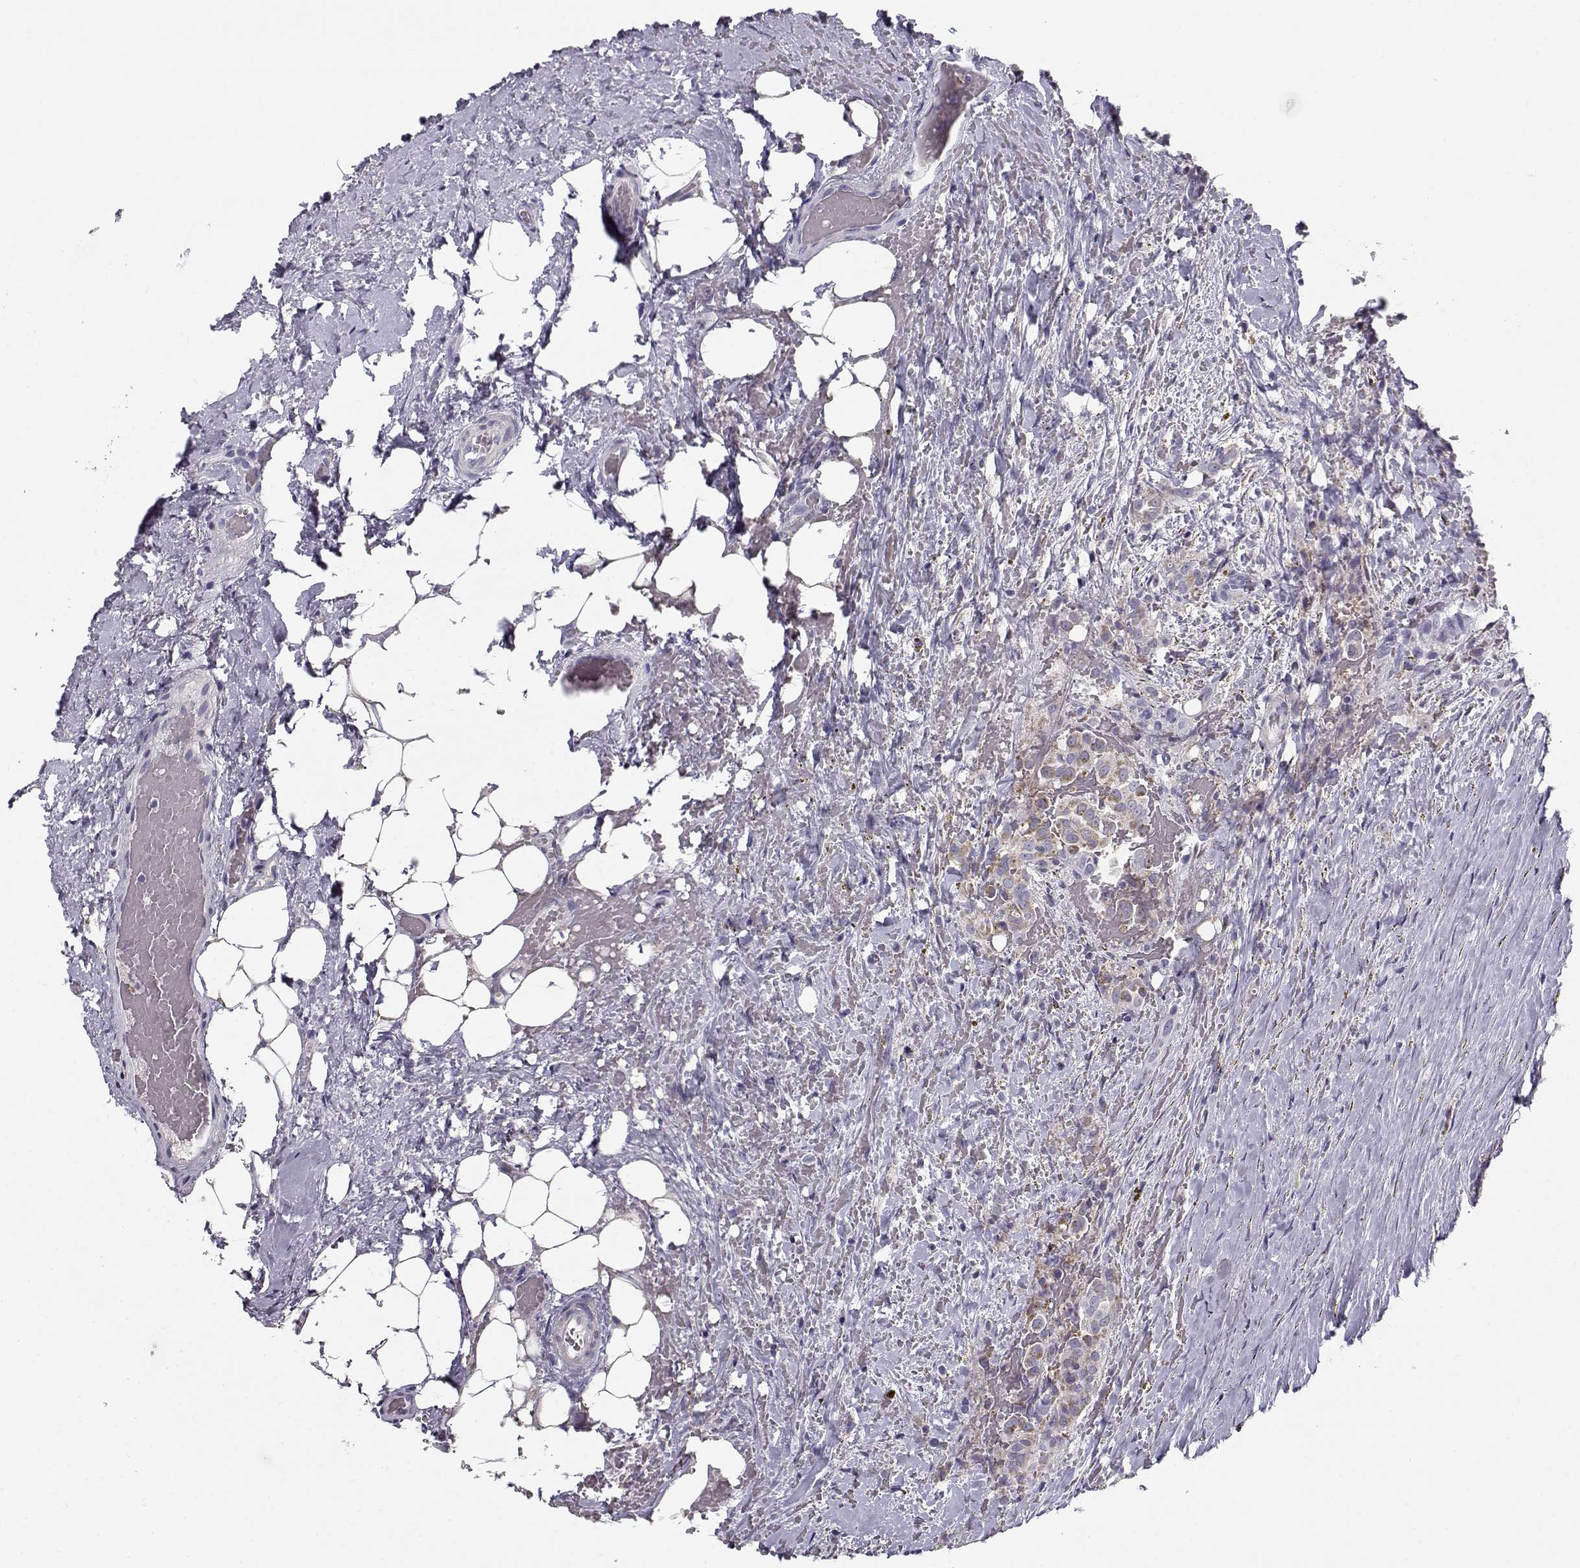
{"staining": {"intensity": "moderate", "quantity": ">75%", "location": "cytoplasmic/membranous"}, "tissue": "thyroid cancer", "cell_type": "Tumor cells", "image_type": "cancer", "snomed": [{"axis": "morphology", "description": "Papillary adenocarcinoma, NOS"}, {"axis": "topography", "description": "Thyroid gland"}], "caption": "Tumor cells exhibit medium levels of moderate cytoplasmic/membranous positivity in approximately >75% of cells in thyroid cancer.", "gene": "CREB3L3", "patient": {"sex": "male", "age": 61}}